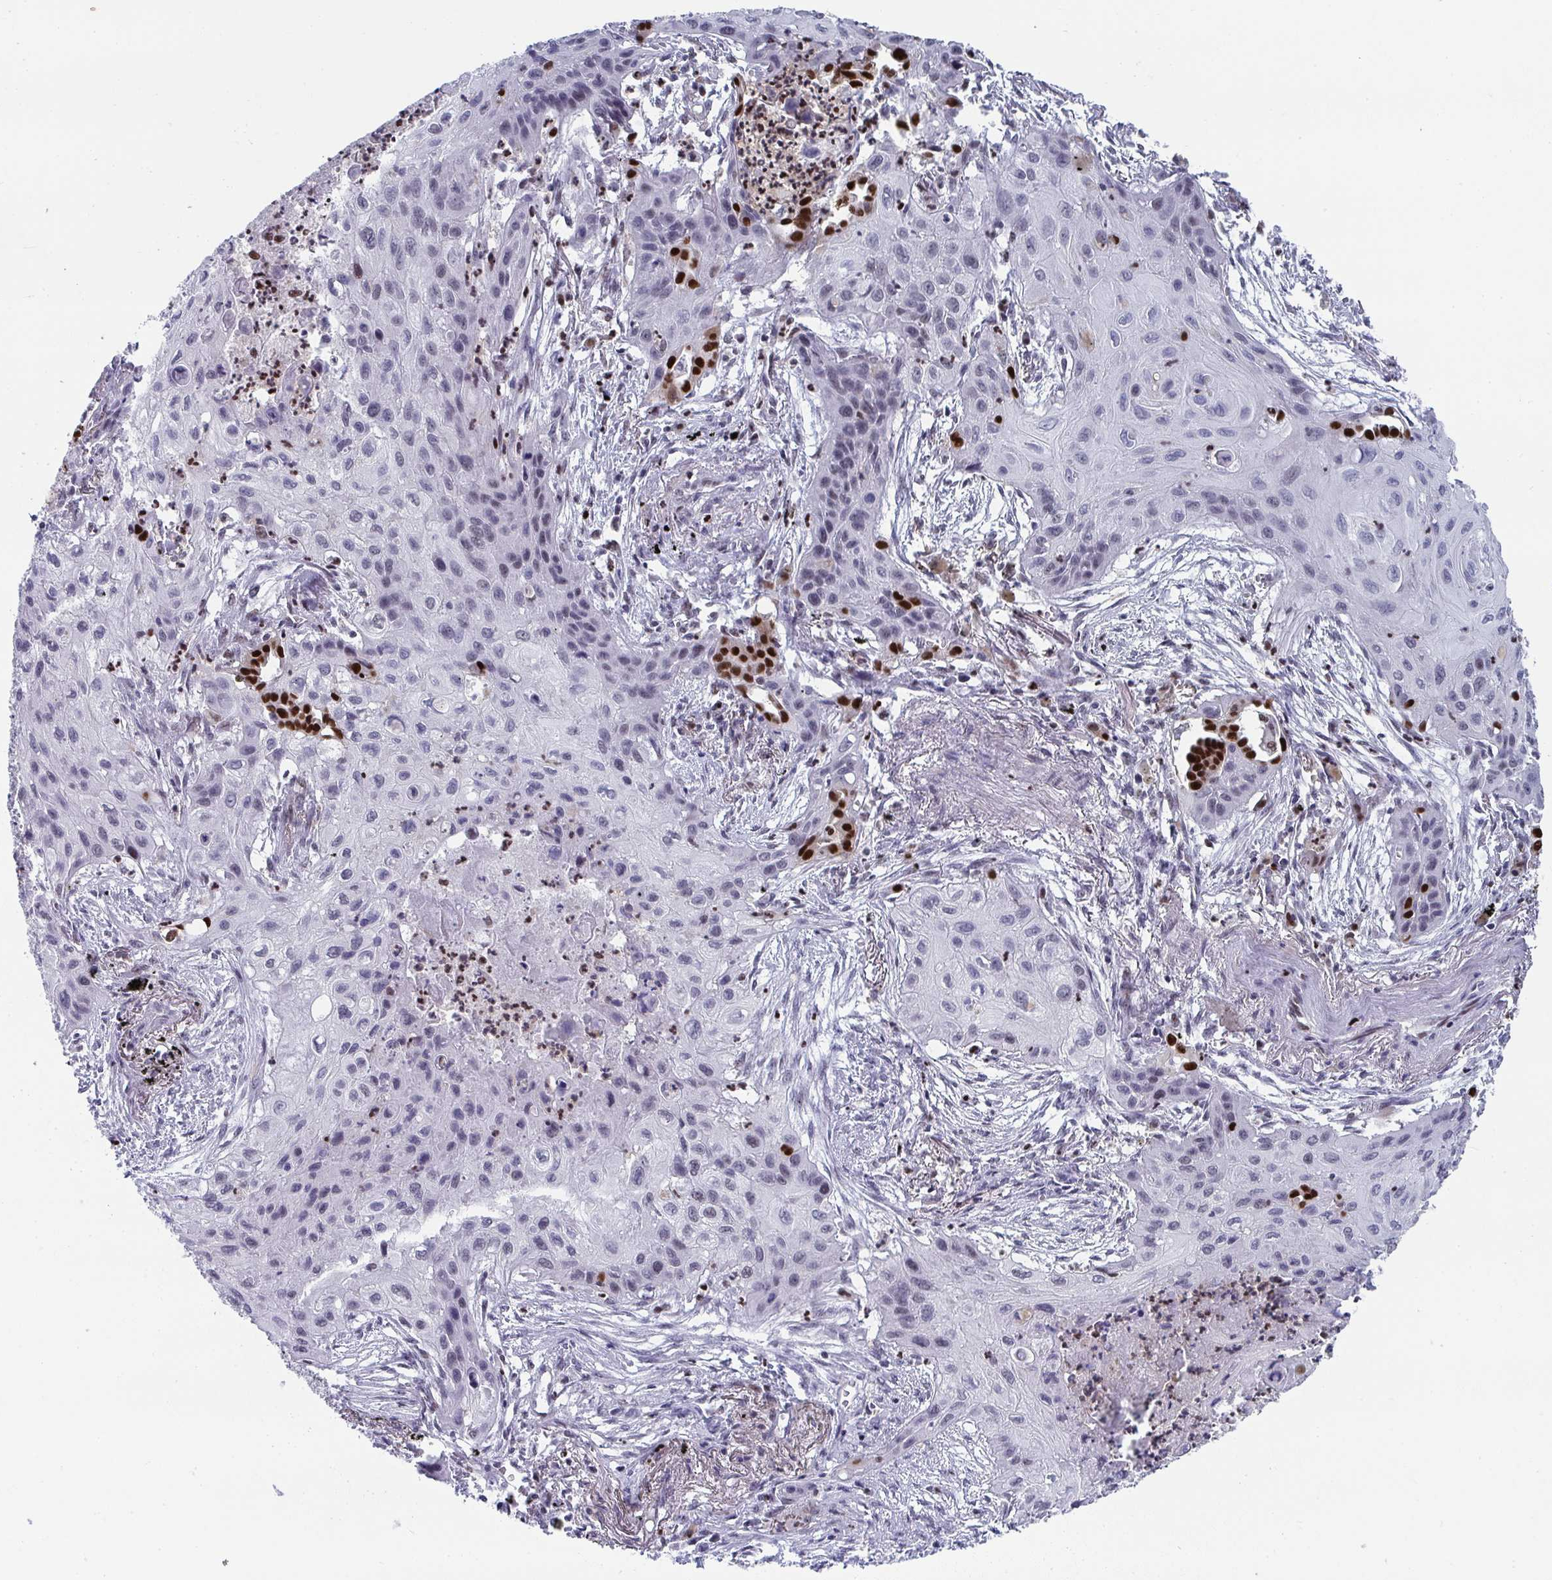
{"staining": {"intensity": "negative", "quantity": "none", "location": "none"}, "tissue": "lung cancer", "cell_type": "Tumor cells", "image_type": "cancer", "snomed": [{"axis": "morphology", "description": "Squamous cell carcinoma, NOS"}, {"axis": "topography", "description": "Lung"}], "caption": "Histopathology image shows no significant protein staining in tumor cells of squamous cell carcinoma (lung).", "gene": "JDP2", "patient": {"sex": "male", "age": 71}}